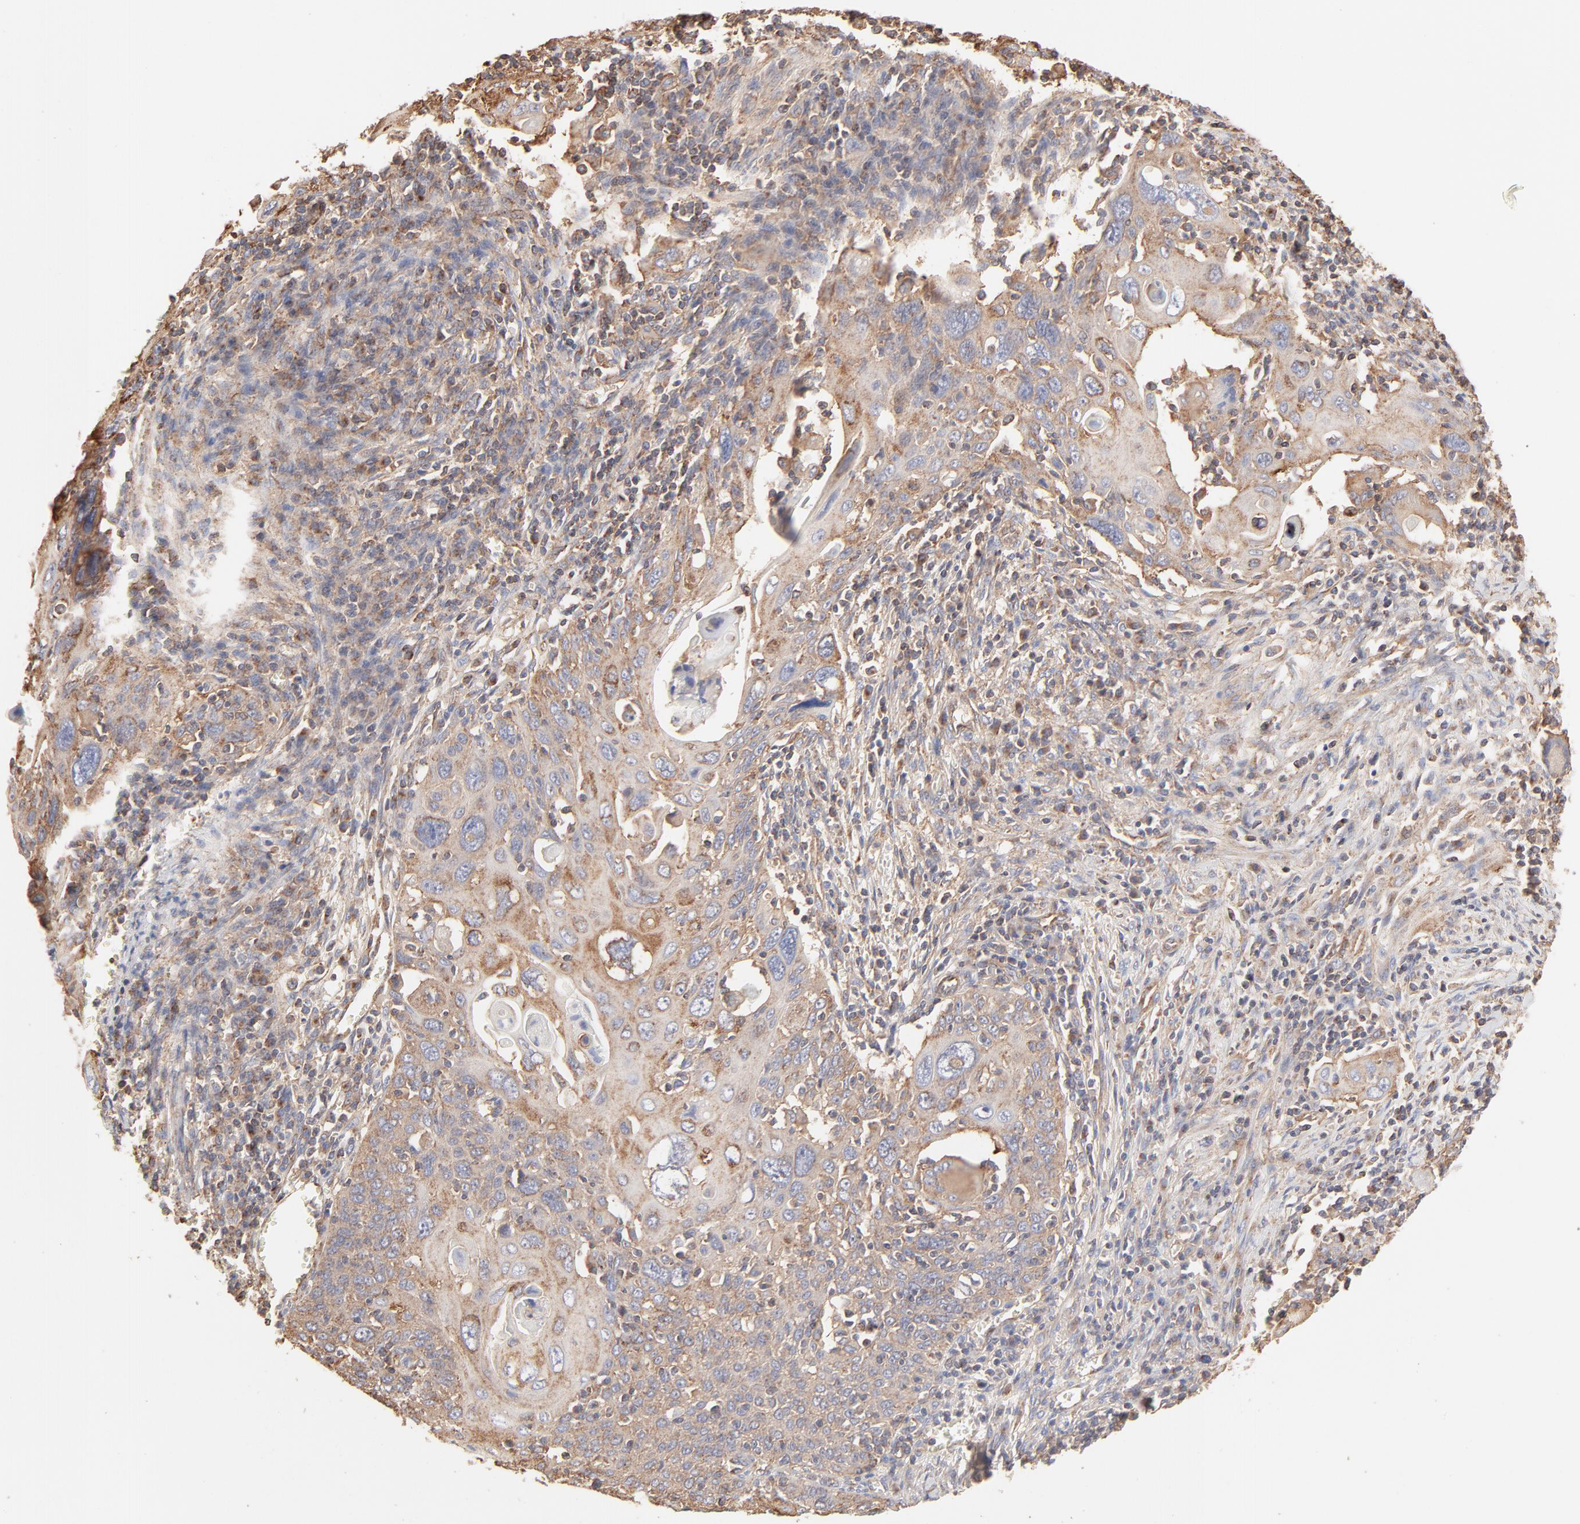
{"staining": {"intensity": "moderate", "quantity": ">75%", "location": "cytoplasmic/membranous"}, "tissue": "cervical cancer", "cell_type": "Tumor cells", "image_type": "cancer", "snomed": [{"axis": "morphology", "description": "Squamous cell carcinoma, NOS"}, {"axis": "topography", "description": "Cervix"}], "caption": "This is an image of immunohistochemistry staining of cervical cancer (squamous cell carcinoma), which shows moderate expression in the cytoplasmic/membranous of tumor cells.", "gene": "CLTB", "patient": {"sex": "female", "age": 54}}